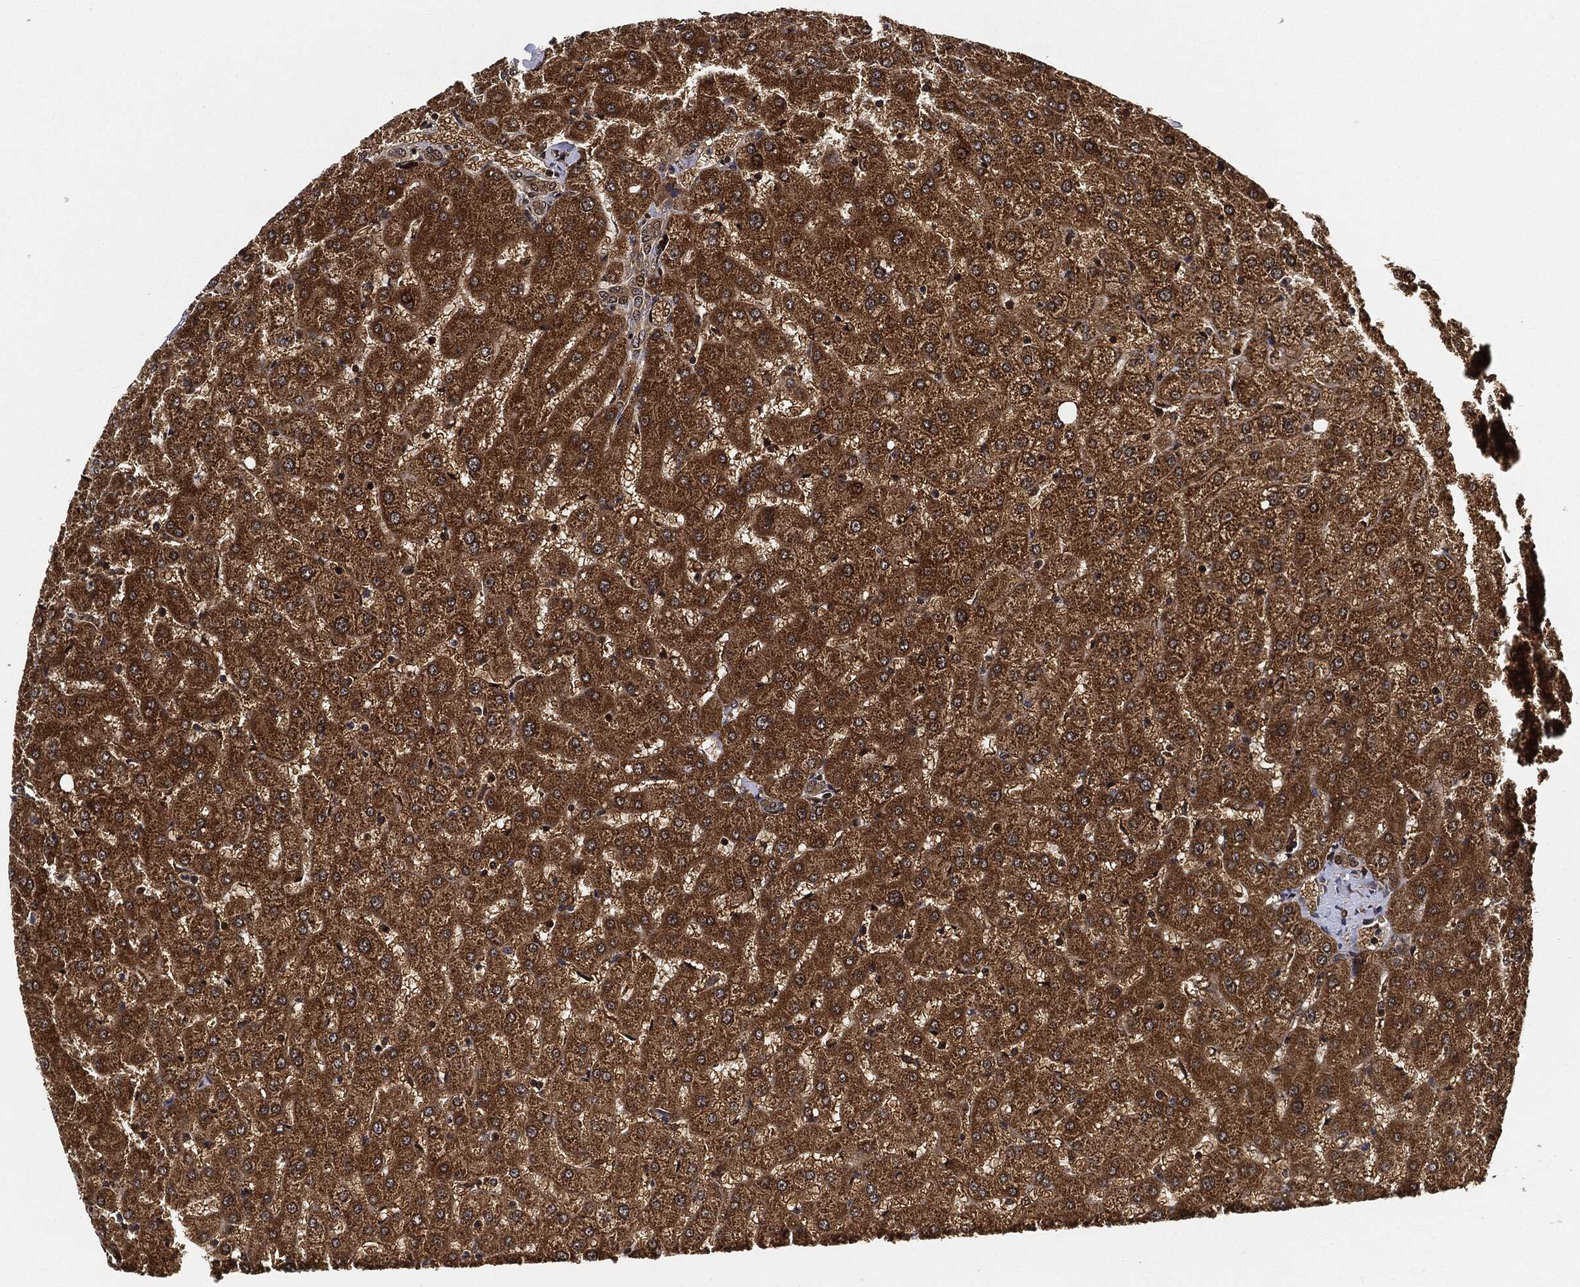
{"staining": {"intensity": "weak", "quantity": ">75%", "location": "cytoplasmic/membranous"}, "tissue": "liver", "cell_type": "Cholangiocytes", "image_type": "normal", "snomed": [{"axis": "morphology", "description": "Normal tissue, NOS"}, {"axis": "topography", "description": "Liver"}], "caption": "Cholangiocytes display weak cytoplasmic/membranous staining in approximately >75% of cells in benign liver. (brown staining indicates protein expression, while blue staining denotes nuclei).", "gene": "RNASEL", "patient": {"sex": "female", "age": 50}}